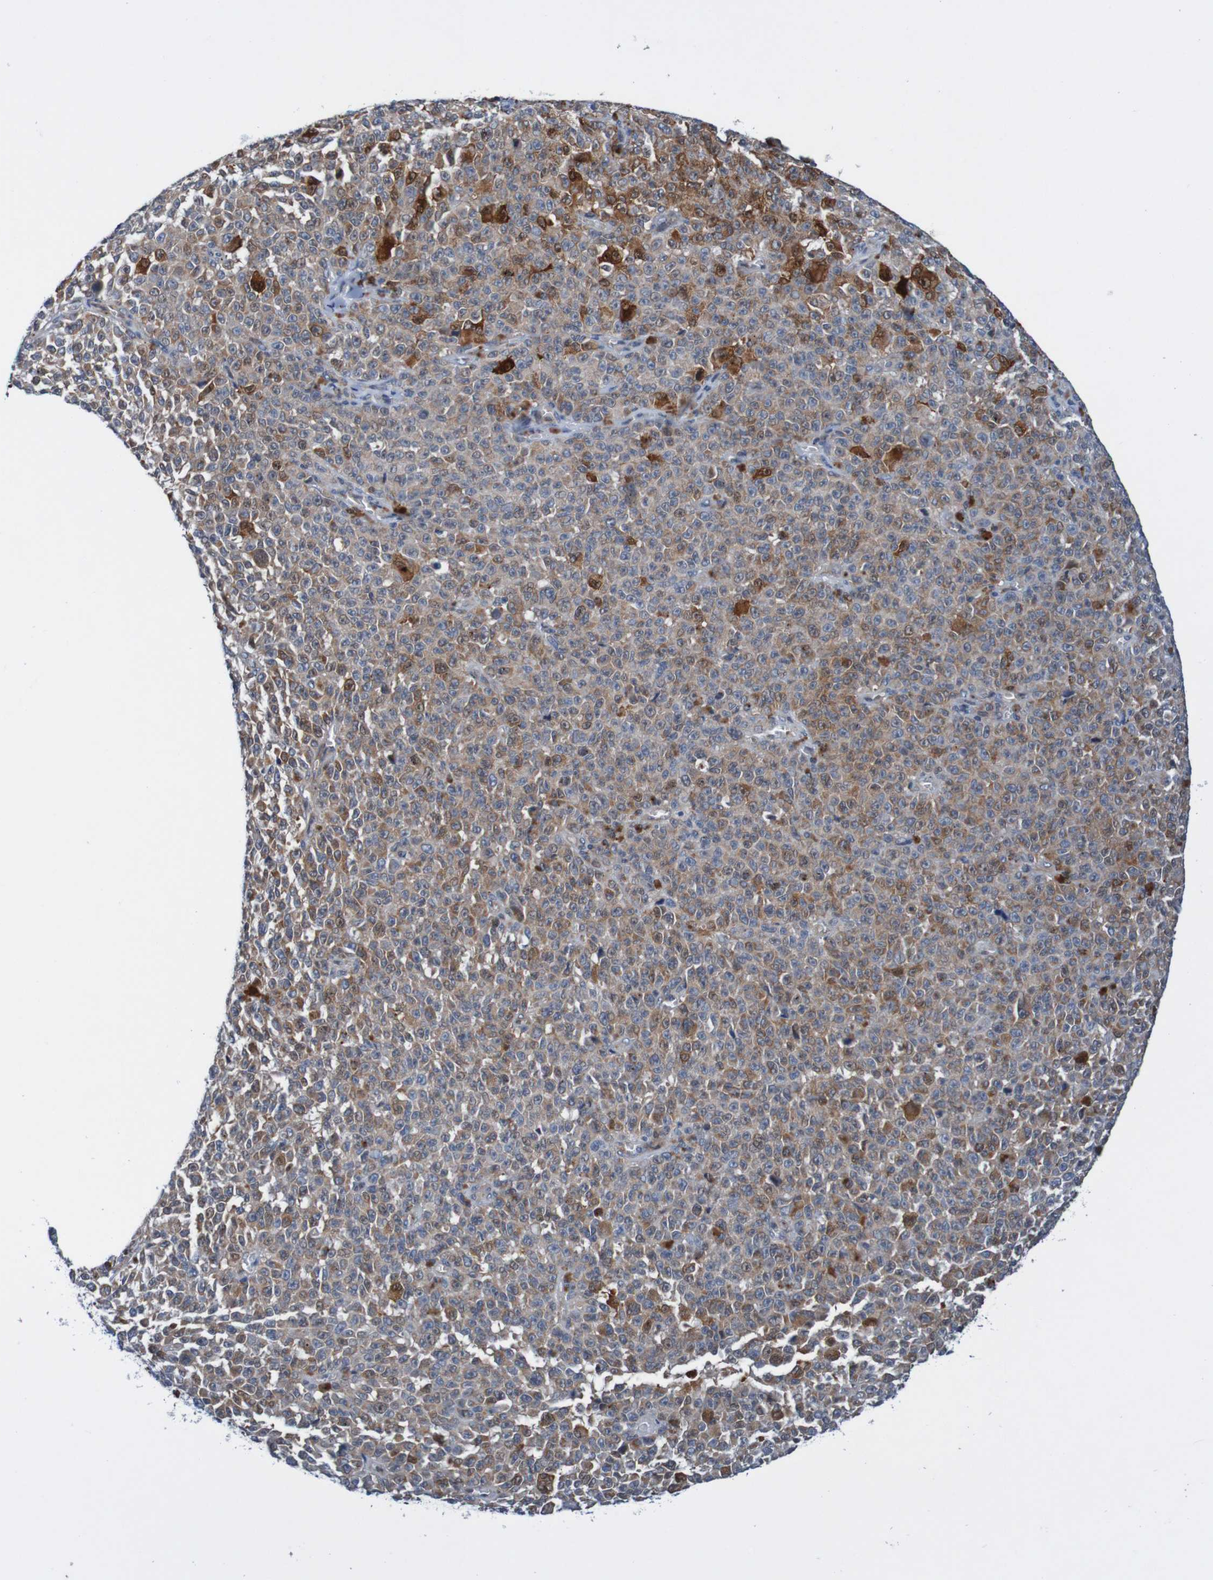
{"staining": {"intensity": "moderate", "quantity": ">75%", "location": "cytoplasmic/membranous"}, "tissue": "melanoma", "cell_type": "Tumor cells", "image_type": "cancer", "snomed": [{"axis": "morphology", "description": "Malignant melanoma, NOS"}, {"axis": "topography", "description": "Skin"}], "caption": "The micrograph reveals immunohistochemical staining of malignant melanoma. There is moderate cytoplasmic/membranous expression is present in about >75% of tumor cells. The staining is performed using DAB brown chromogen to label protein expression. The nuclei are counter-stained blue using hematoxylin.", "gene": "CPED1", "patient": {"sex": "female", "age": 82}}